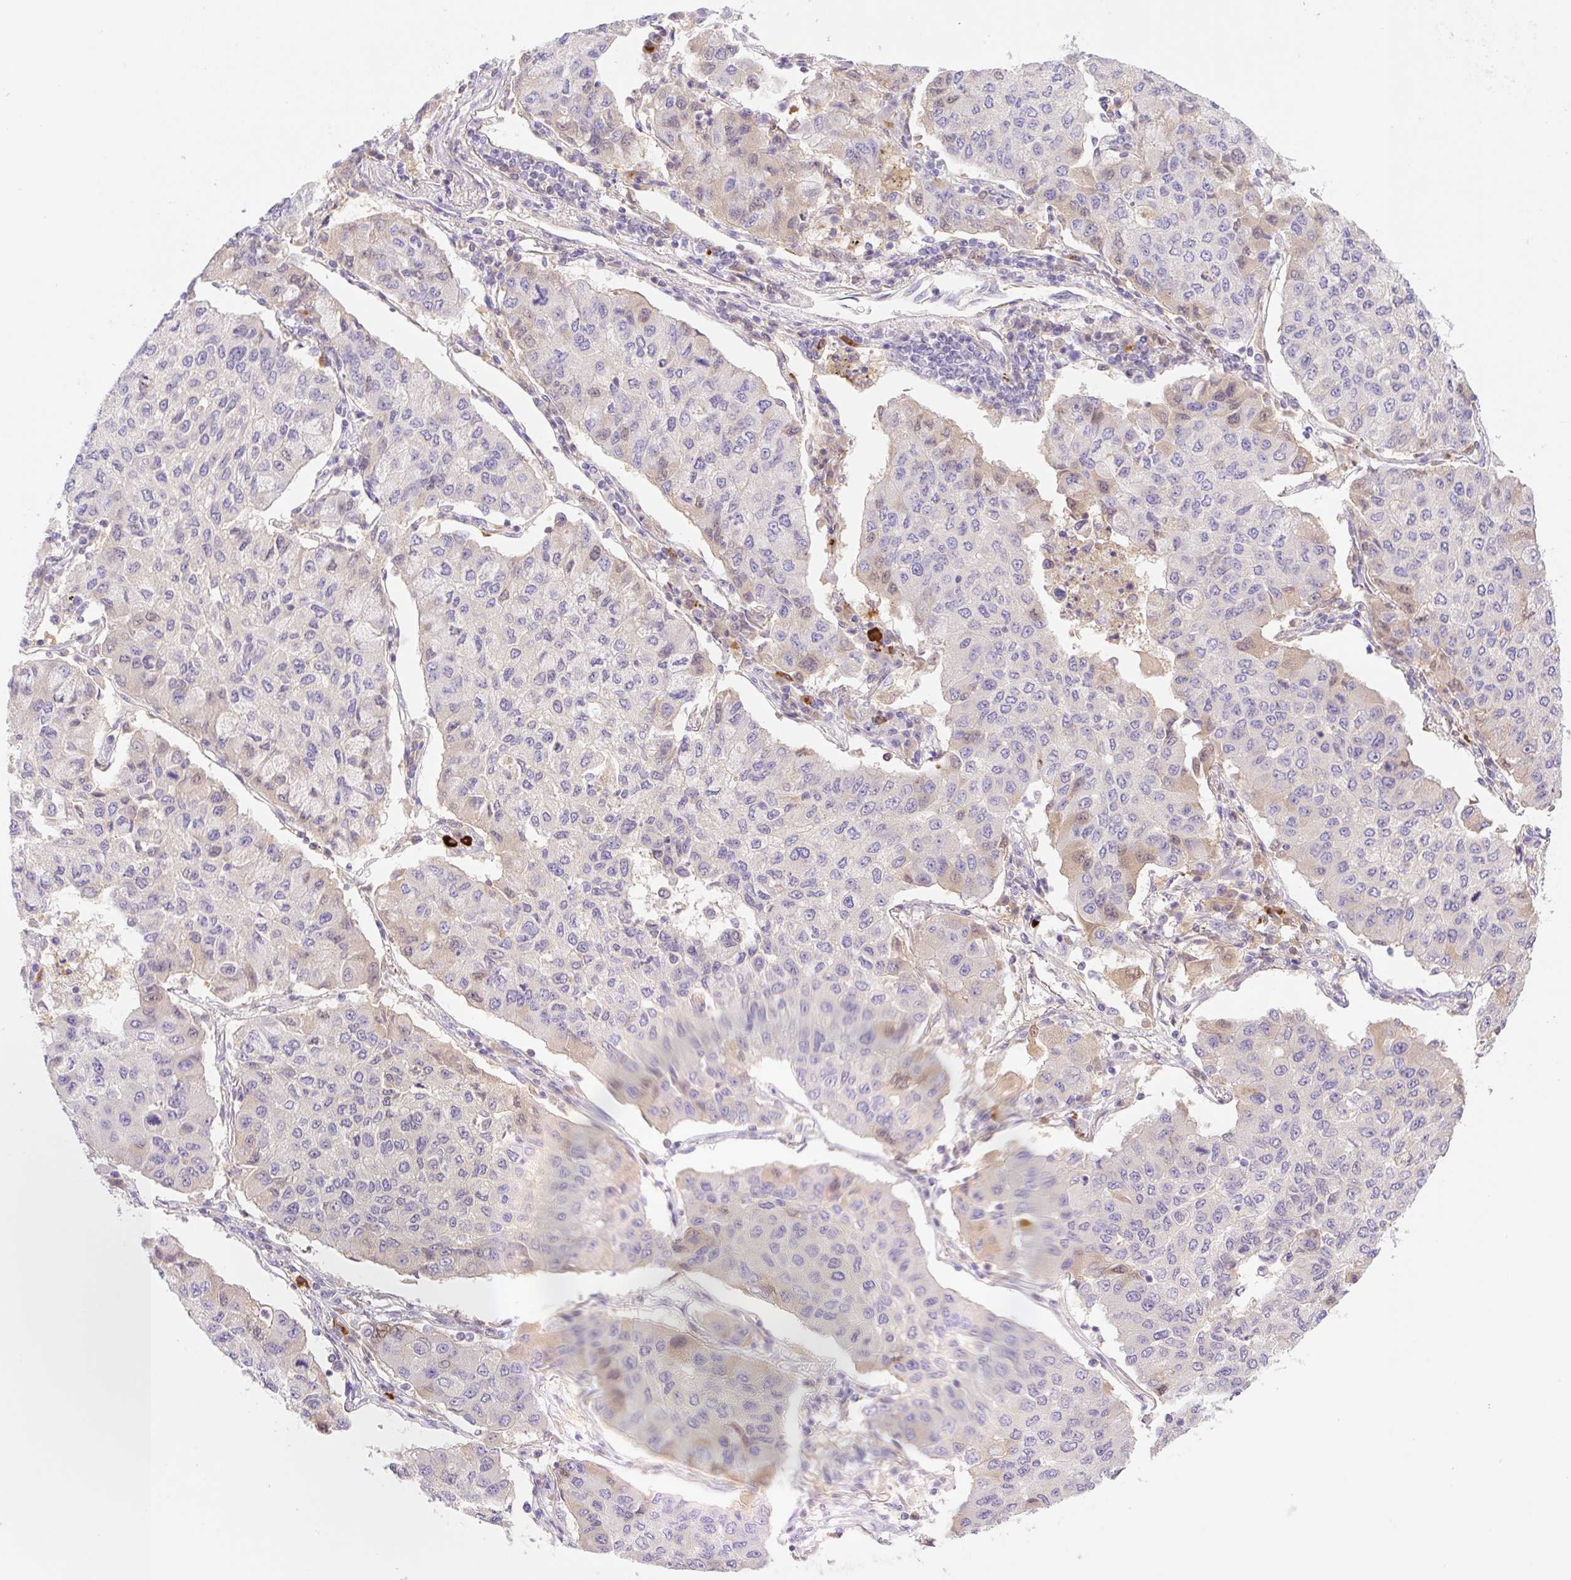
{"staining": {"intensity": "weak", "quantity": "<25%", "location": "cytoplasmic/membranous"}, "tissue": "lung cancer", "cell_type": "Tumor cells", "image_type": "cancer", "snomed": [{"axis": "morphology", "description": "Squamous cell carcinoma, NOS"}, {"axis": "topography", "description": "Lung"}], "caption": "Immunohistochemistry histopathology image of human lung cancer stained for a protein (brown), which demonstrates no expression in tumor cells.", "gene": "DENND5A", "patient": {"sex": "male", "age": 74}}